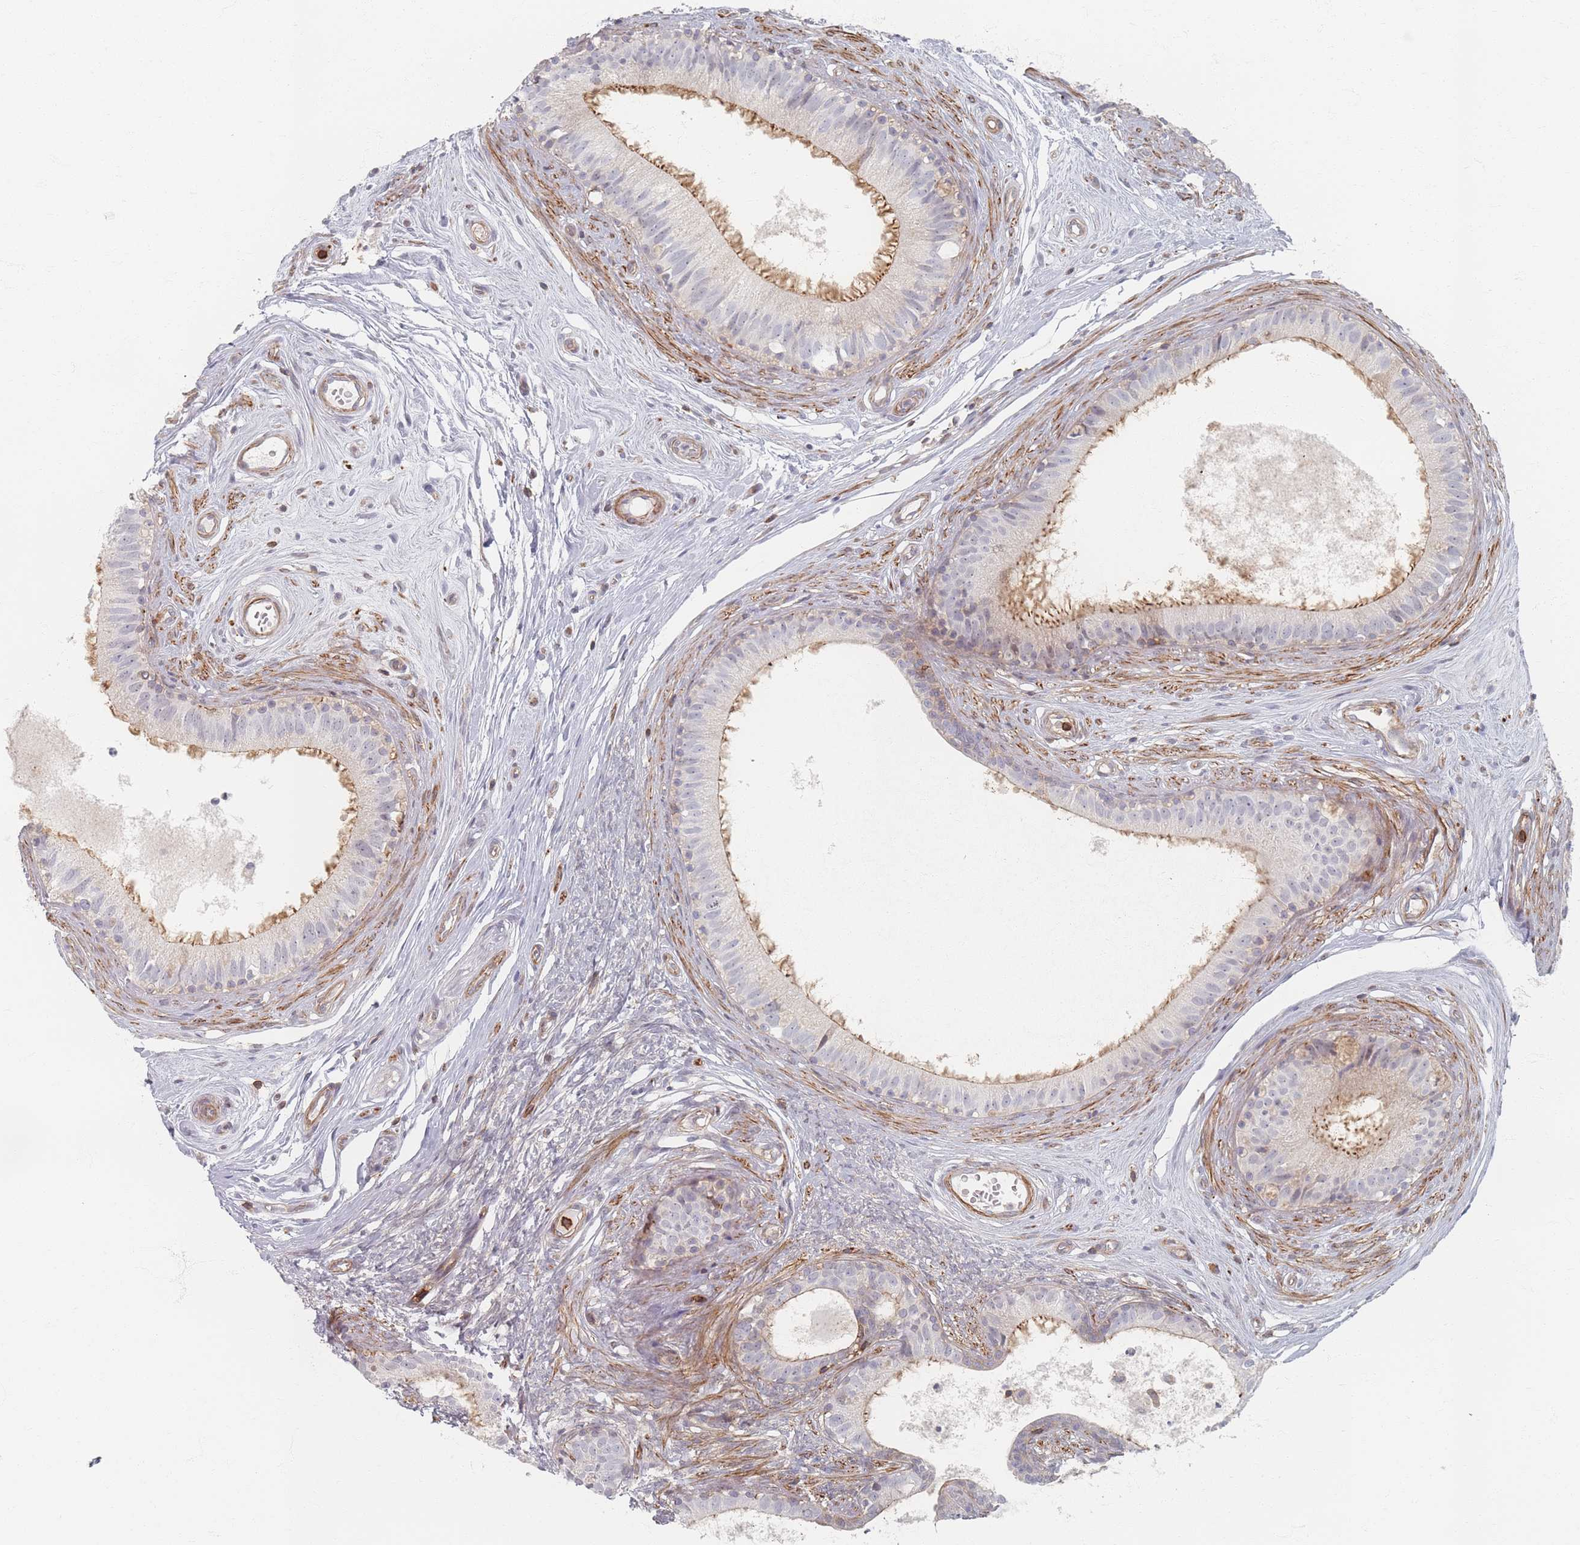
{"staining": {"intensity": "moderate", "quantity": ">75%", "location": "cytoplasmic/membranous"}, "tissue": "epididymis", "cell_type": "Glandular cells", "image_type": "normal", "snomed": [{"axis": "morphology", "description": "Normal tissue, NOS"}, {"axis": "topography", "description": "Epididymis"}], "caption": "Glandular cells demonstrate medium levels of moderate cytoplasmic/membranous expression in about >75% of cells in normal human epididymis. (DAB IHC, brown staining for protein, blue staining for nuclei).", "gene": "ZKSCAN7", "patient": {"sex": "male", "age": 74}}